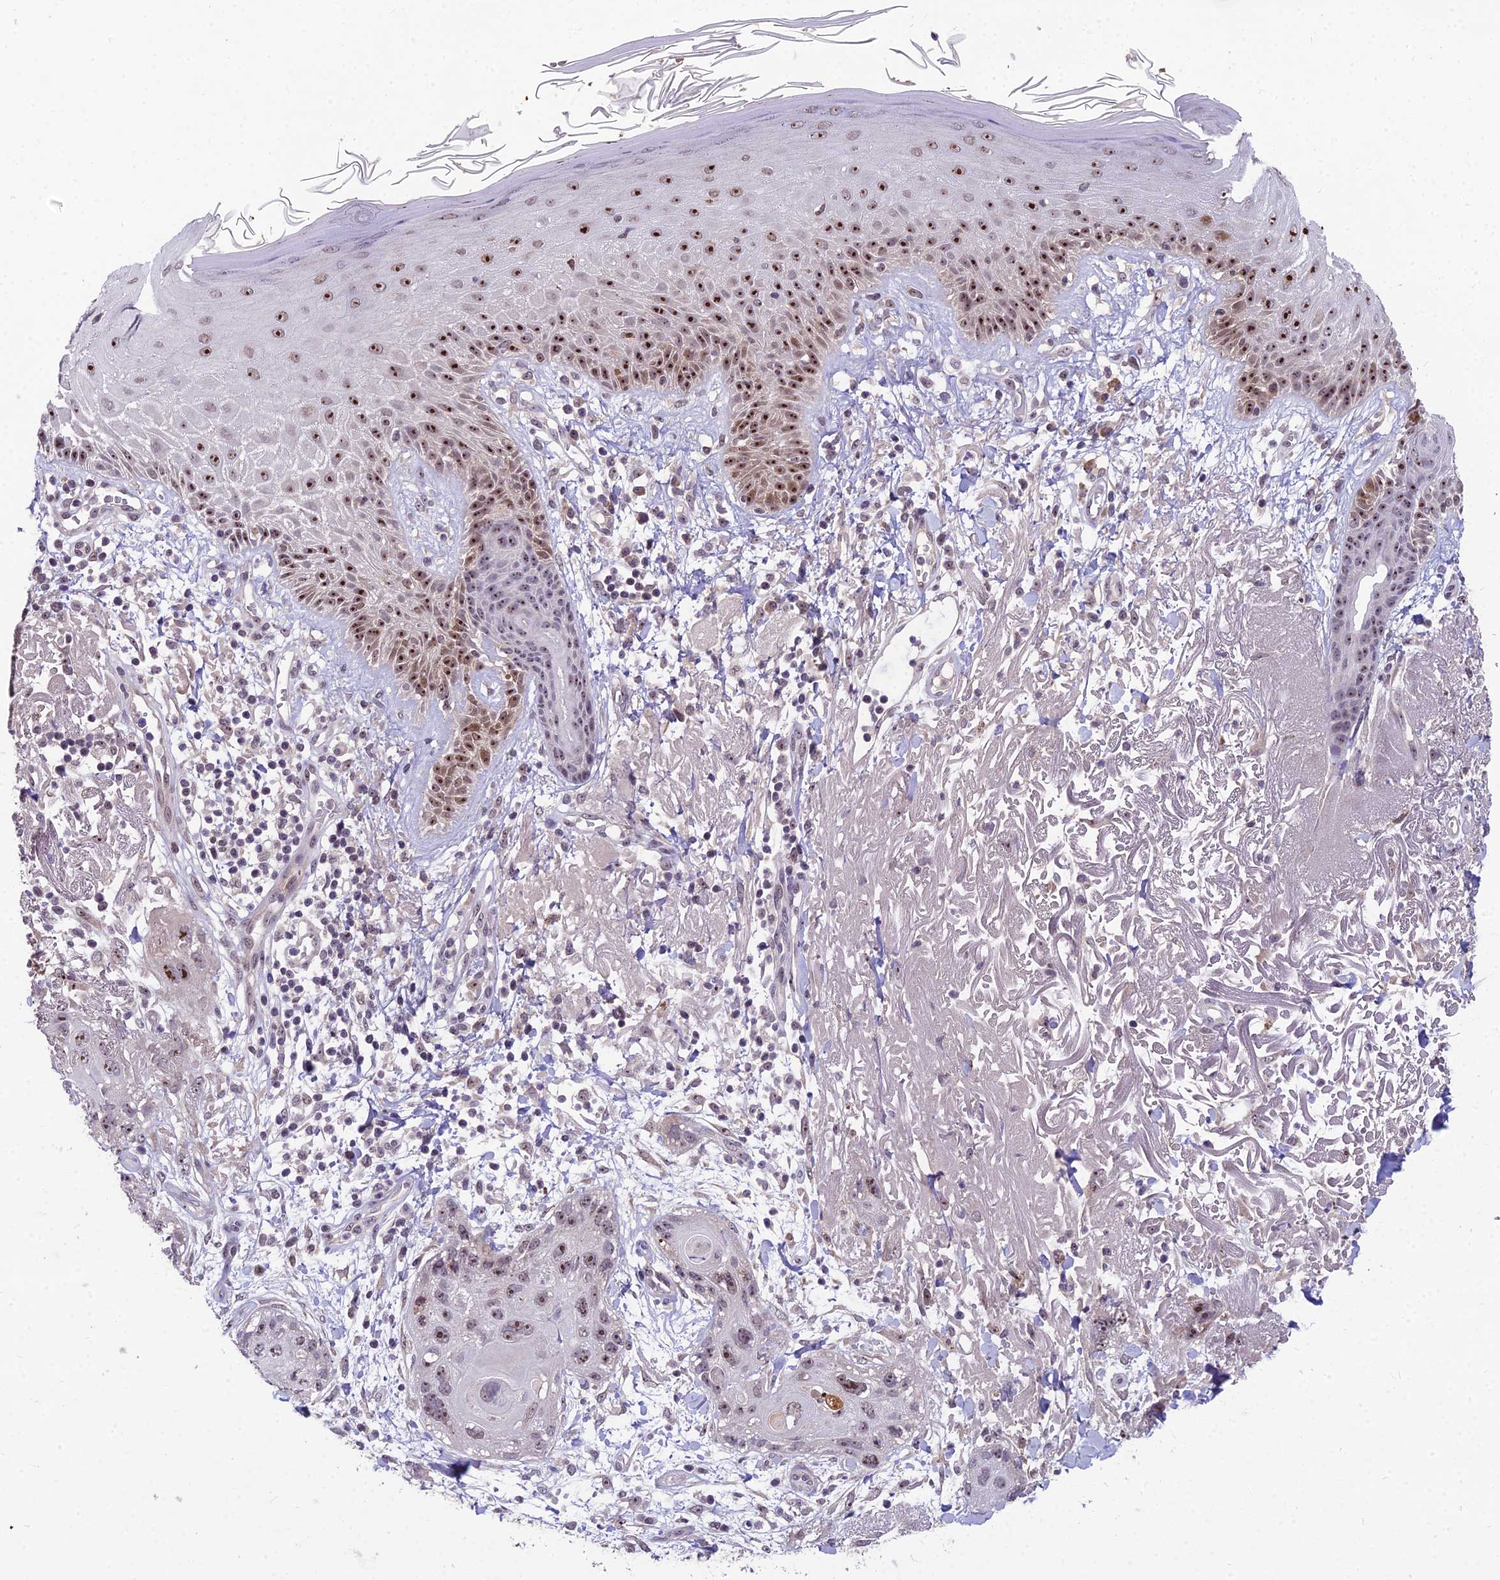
{"staining": {"intensity": "moderate", "quantity": ">75%", "location": "nuclear"}, "tissue": "skin cancer", "cell_type": "Tumor cells", "image_type": "cancer", "snomed": [{"axis": "morphology", "description": "Normal tissue, NOS"}, {"axis": "morphology", "description": "Squamous cell carcinoma, NOS"}, {"axis": "topography", "description": "Skin"}], "caption": "A medium amount of moderate nuclear positivity is appreciated in about >75% of tumor cells in skin cancer (squamous cell carcinoma) tissue. Ihc stains the protein in brown and the nuclei are stained blue.", "gene": "ZNF333", "patient": {"sex": "male", "age": 72}}